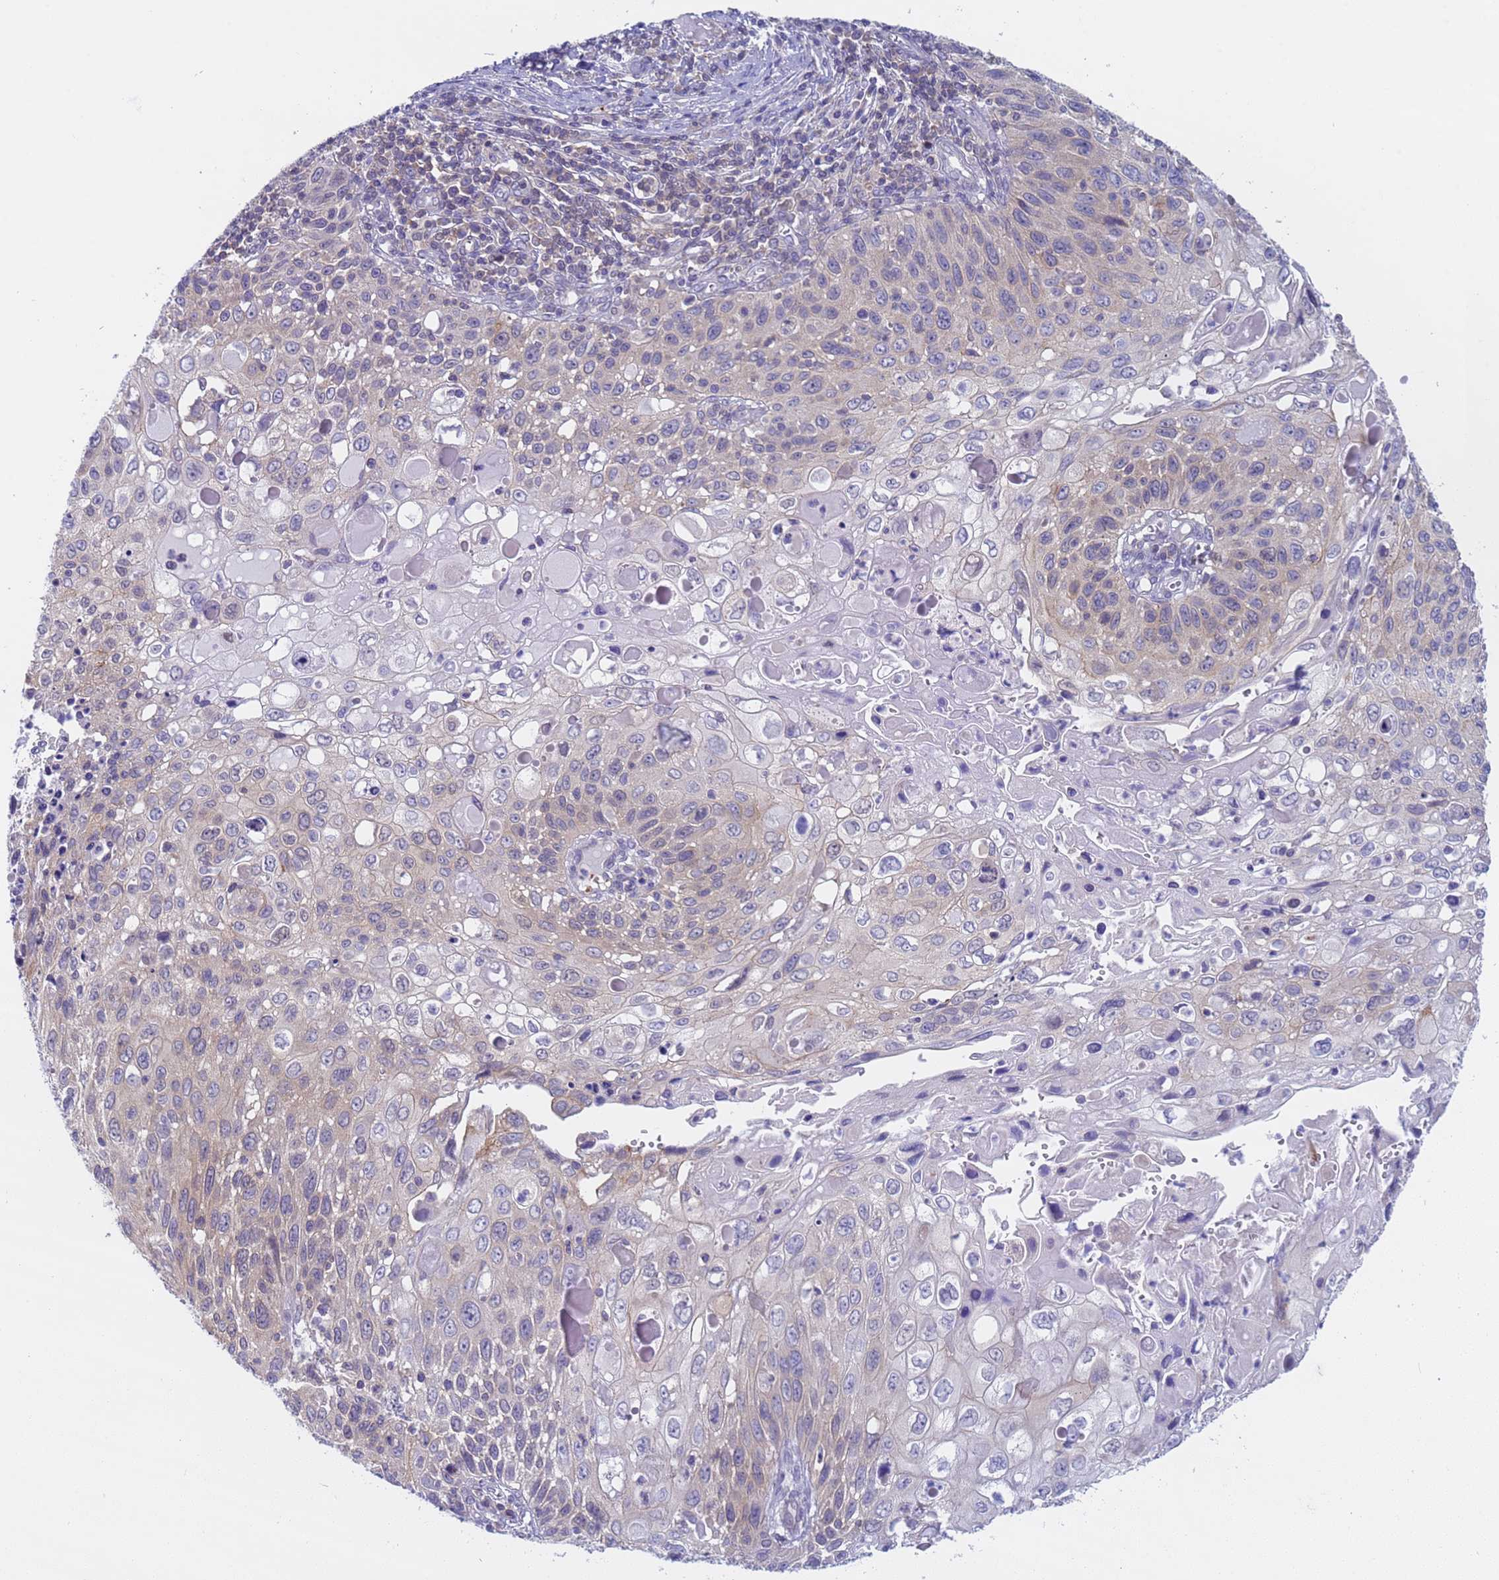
{"staining": {"intensity": "negative", "quantity": "none", "location": "none"}, "tissue": "cervical cancer", "cell_type": "Tumor cells", "image_type": "cancer", "snomed": [{"axis": "morphology", "description": "Squamous cell carcinoma, NOS"}, {"axis": "topography", "description": "Cervix"}], "caption": "Immunohistochemistry photomicrograph of neoplastic tissue: human cervical cancer stained with DAB (3,3'-diaminobenzidine) reveals no significant protein positivity in tumor cells.", "gene": "CAPN7", "patient": {"sex": "female", "age": 70}}